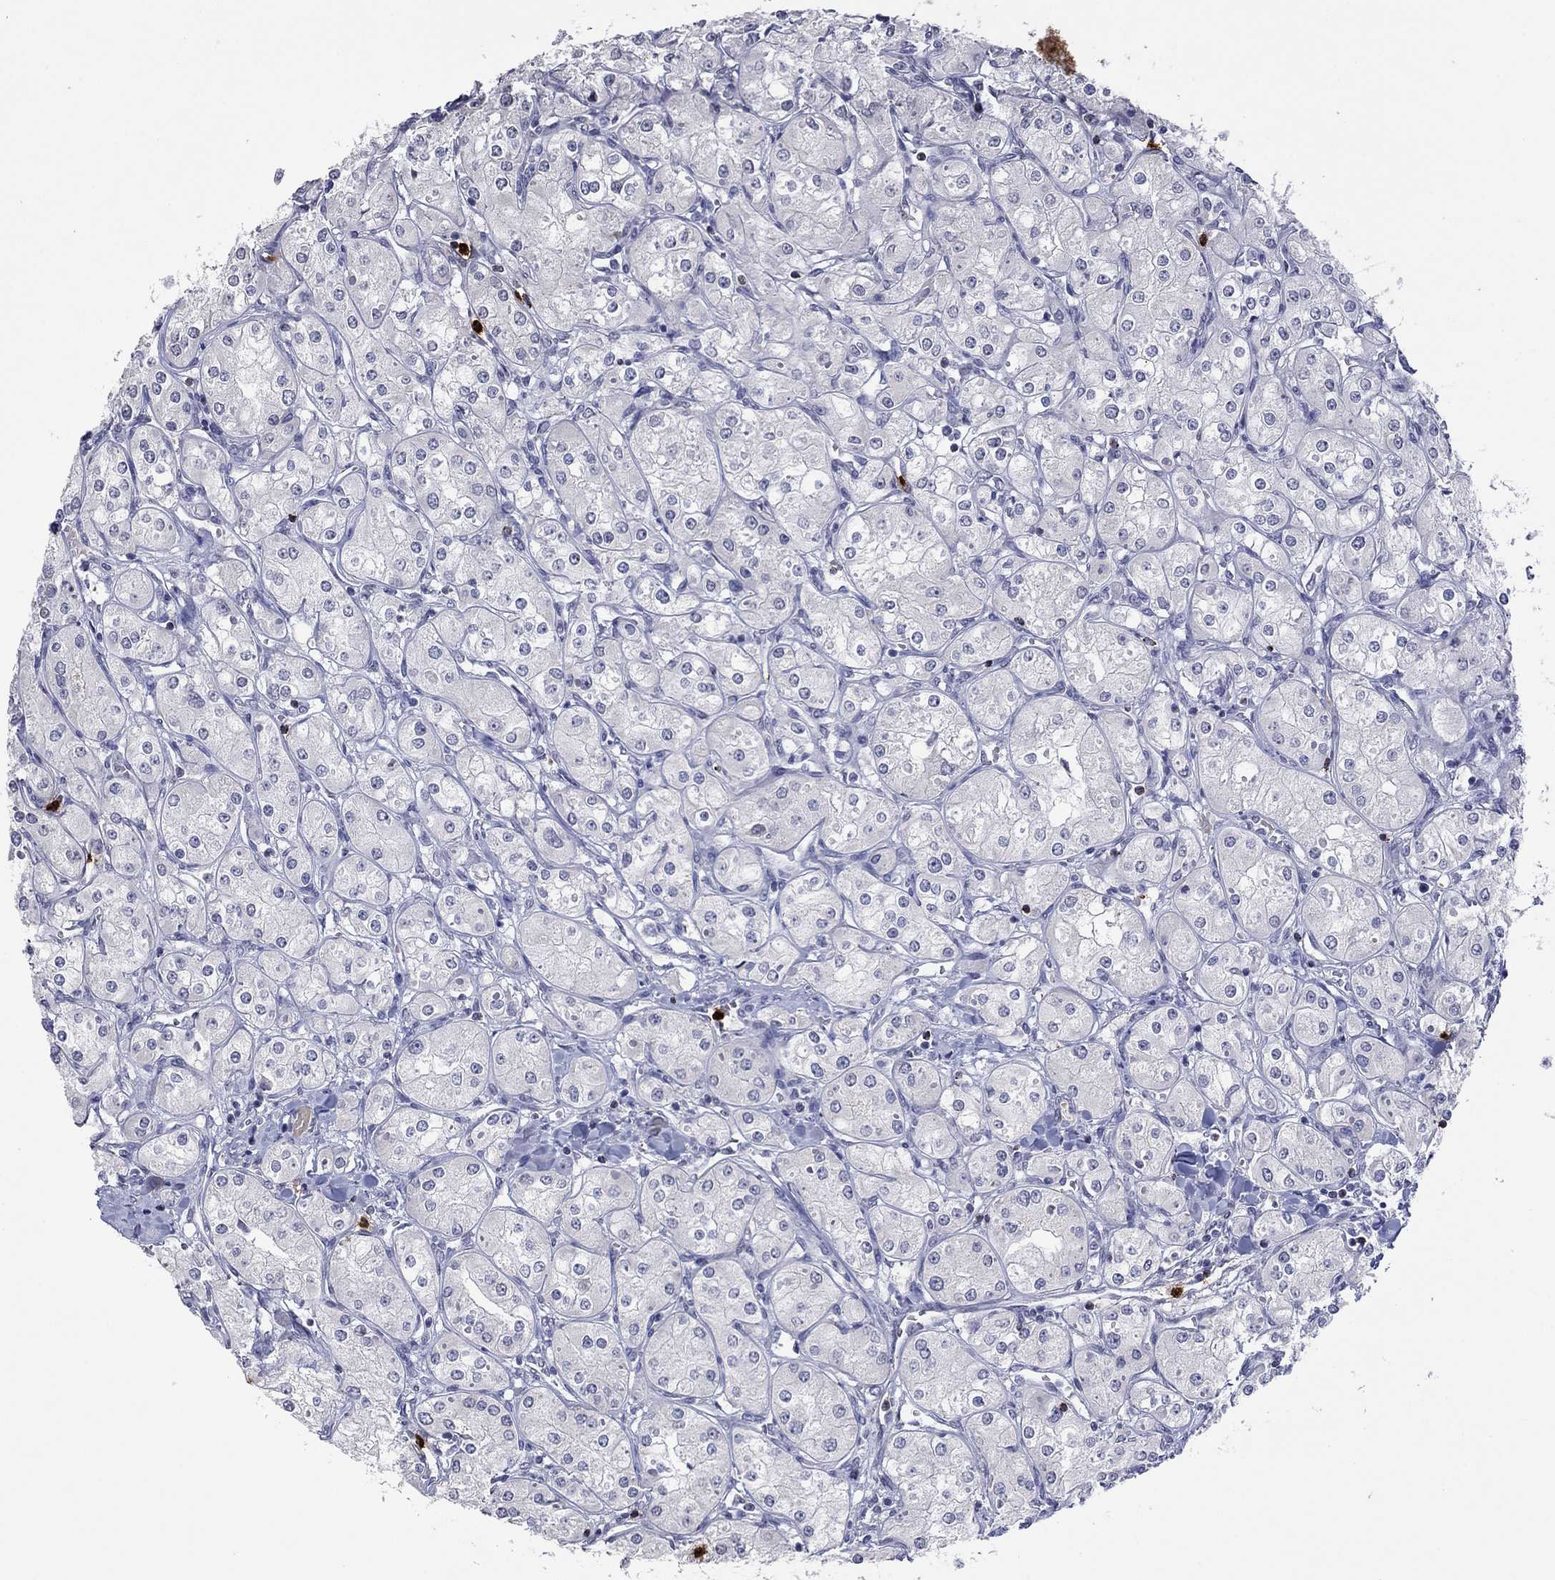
{"staining": {"intensity": "negative", "quantity": "none", "location": "none"}, "tissue": "renal cancer", "cell_type": "Tumor cells", "image_type": "cancer", "snomed": [{"axis": "morphology", "description": "Adenocarcinoma, NOS"}, {"axis": "topography", "description": "Kidney"}], "caption": "An IHC photomicrograph of renal cancer is shown. There is no staining in tumor cells of renal cancer.", "gene": "CCL5", "patient": {"sex": "male", "age": 77}}